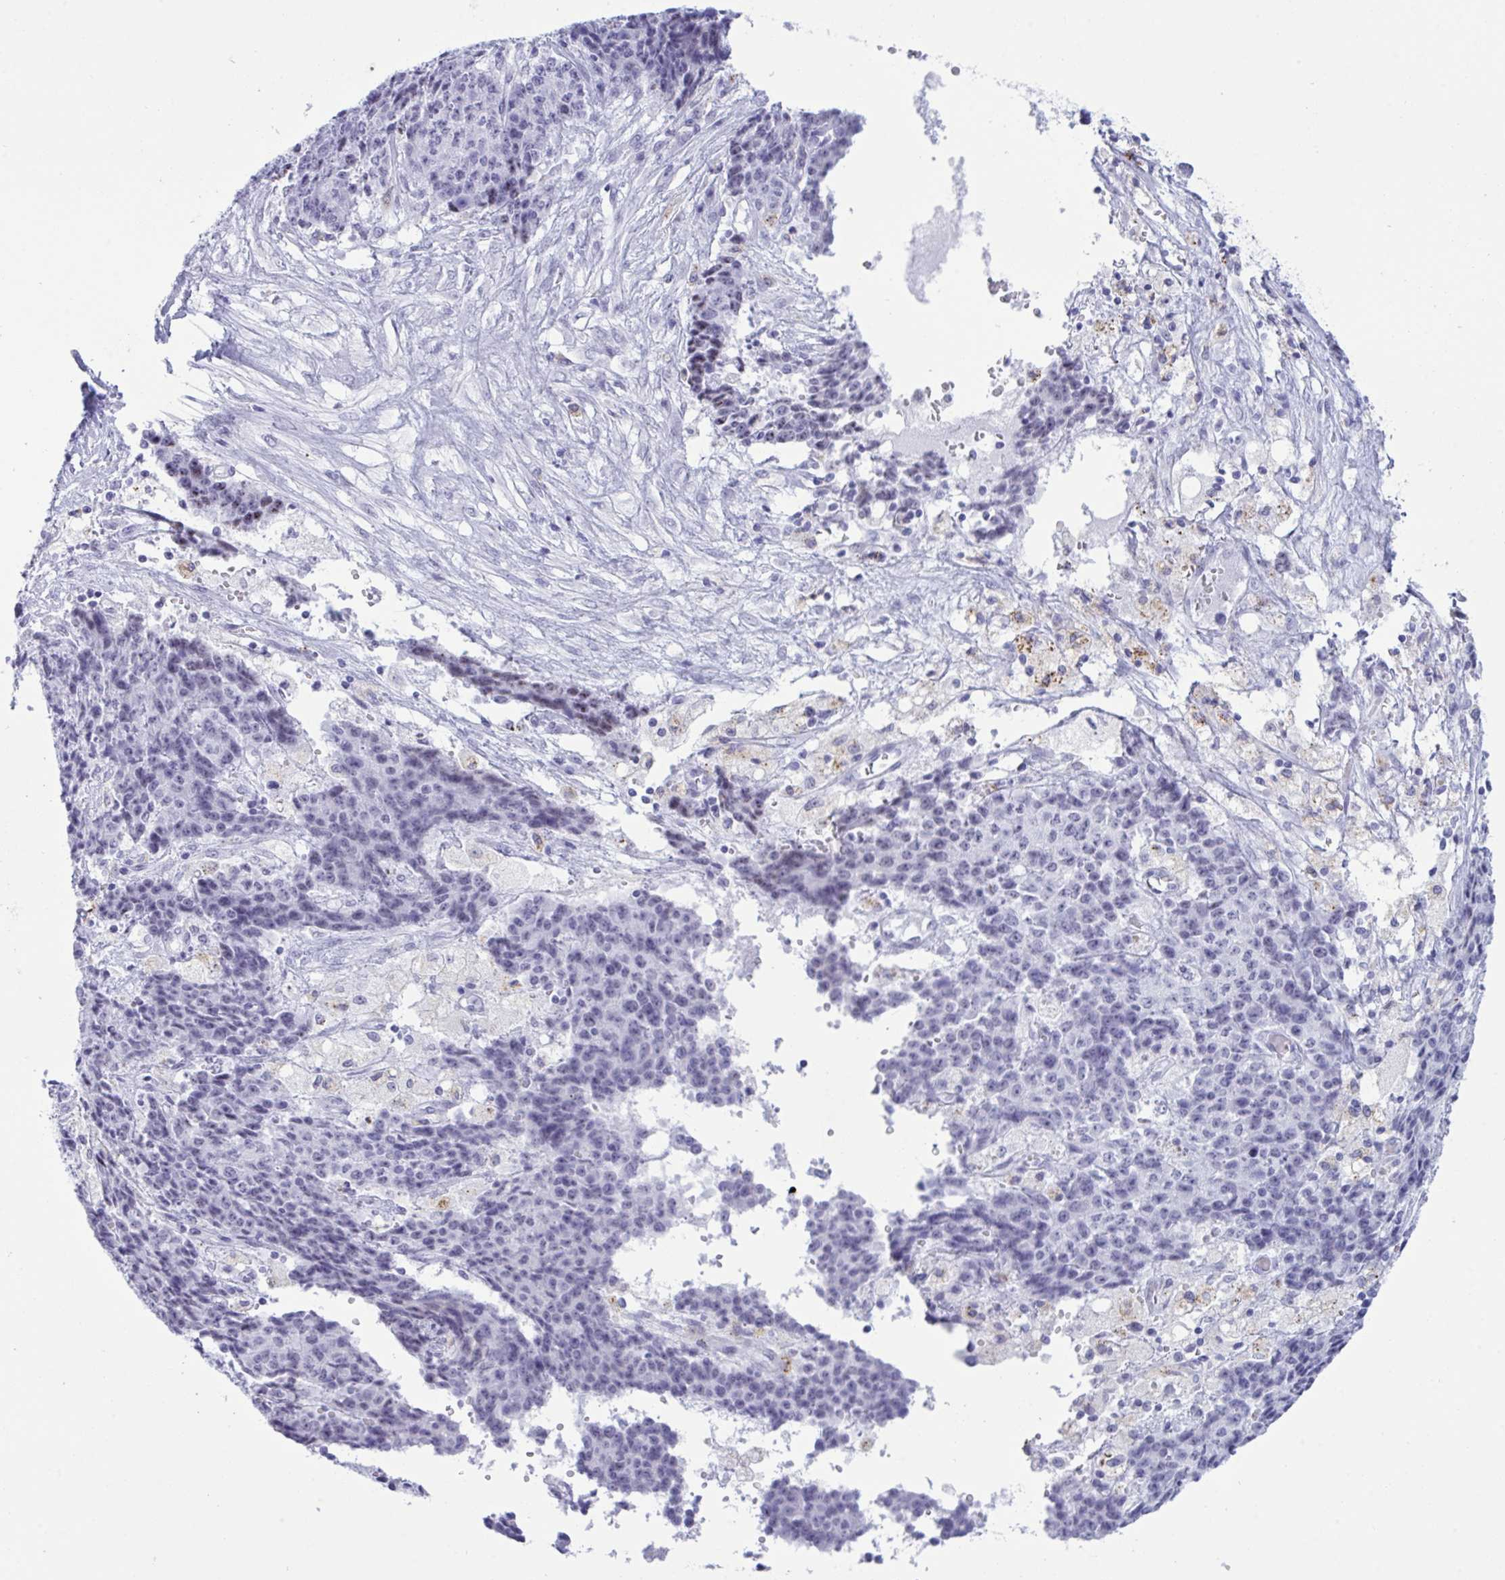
{"staining": {"intensity": "negative", "quantity": "none", "location": "none"}, "tissue": "ovarian cancer", "cell_type": "Tumor cells", "image_type": "cancer", "snomed": [{"axis": "morphology", "description": "Carcinoma, endometroid"}, {"axis": "topography", "description": "Ovary"}], "caption": "Protein analysis of ovarian cancer (endometroid carcinoma) demonstrates no significant positivity in tumor cells.", "gene": "ELN", "patient": {"sex": "female", "age": 42}}